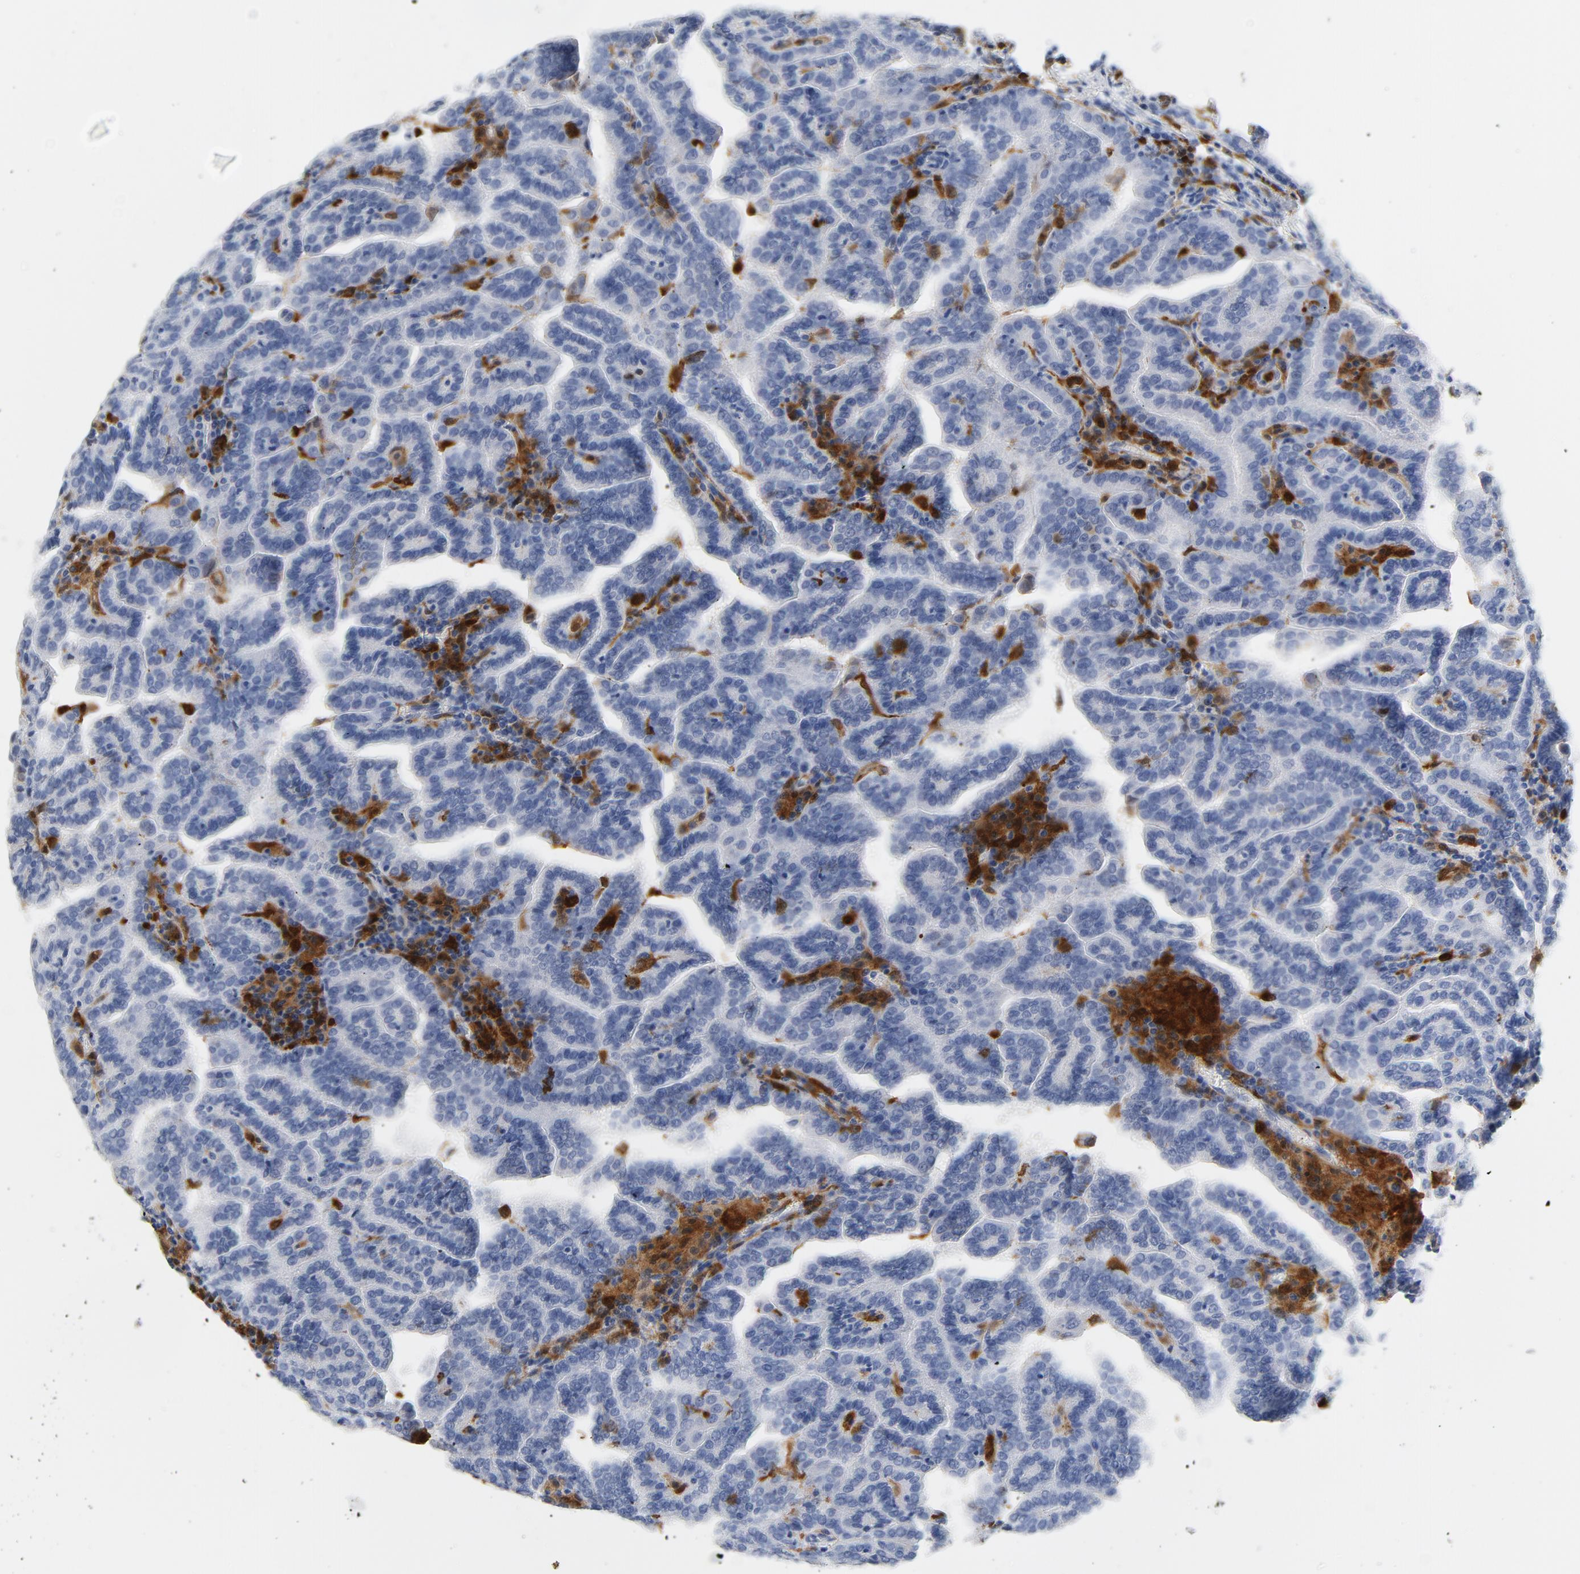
{"staining": {"intensity": "negative", "quantity": "none", "location": "none"}, "tissue": "renal cancer", "cell_type": "Tumor cells", "image_type": "cancer", "snomed": [{"axis": "morphology", "description": "Adenocarcinoma, NOS"}, {"axis": "topography", "description": "Kidney"}], "caption": "Immunohistochemical staining of renal cancer reveals no significant expression in tumor cells.", "gene": "NCF1", "patient": {"sex": "male", "age": 61}}